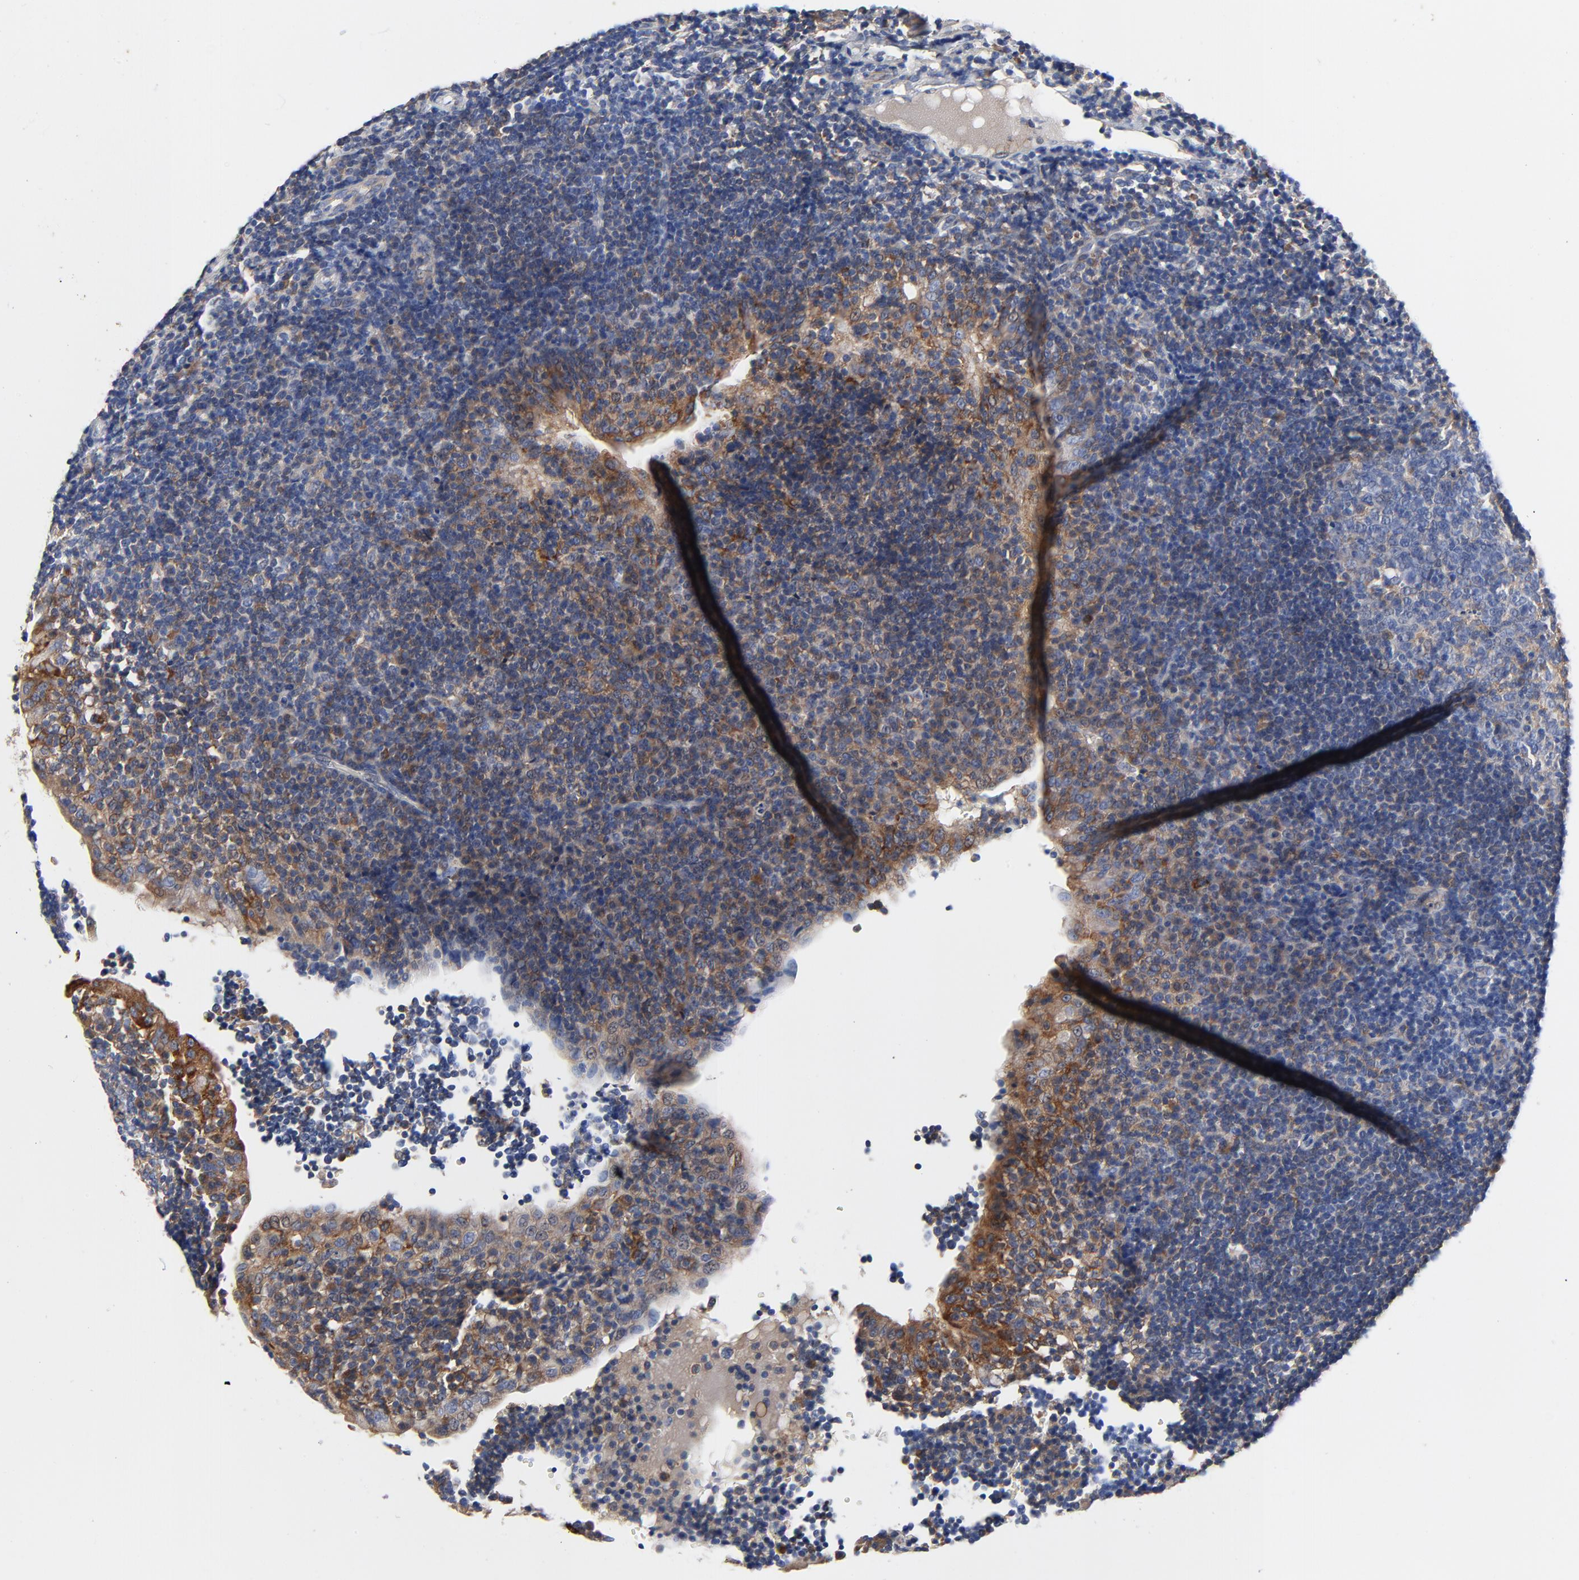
{"staining": {"intensity": "moderate", "quantity": "<25%", "location": "cytoplasmic/membranous"}, "tissue": "tonsil", "cell_type": "Germinal center cells", "image_type": "normal", "snomed": [{"axis": "morphology", "description": "Normal tissue, NOS"}, {"axis": "topography", "description": "Tonsil"}], "caption": "An IHC histopathology image of benign tissue is shown. Protein staining in brown labels moderate cytoplasmic/membranous positivity in tonsil within germinal center cells. The staining was performed using DAB, with brown indicating positive protein expression. Nuclei are stained blue with hematoxylin.", "gene": "VAV2", "patient": {"sex": "female", "age": 40}}